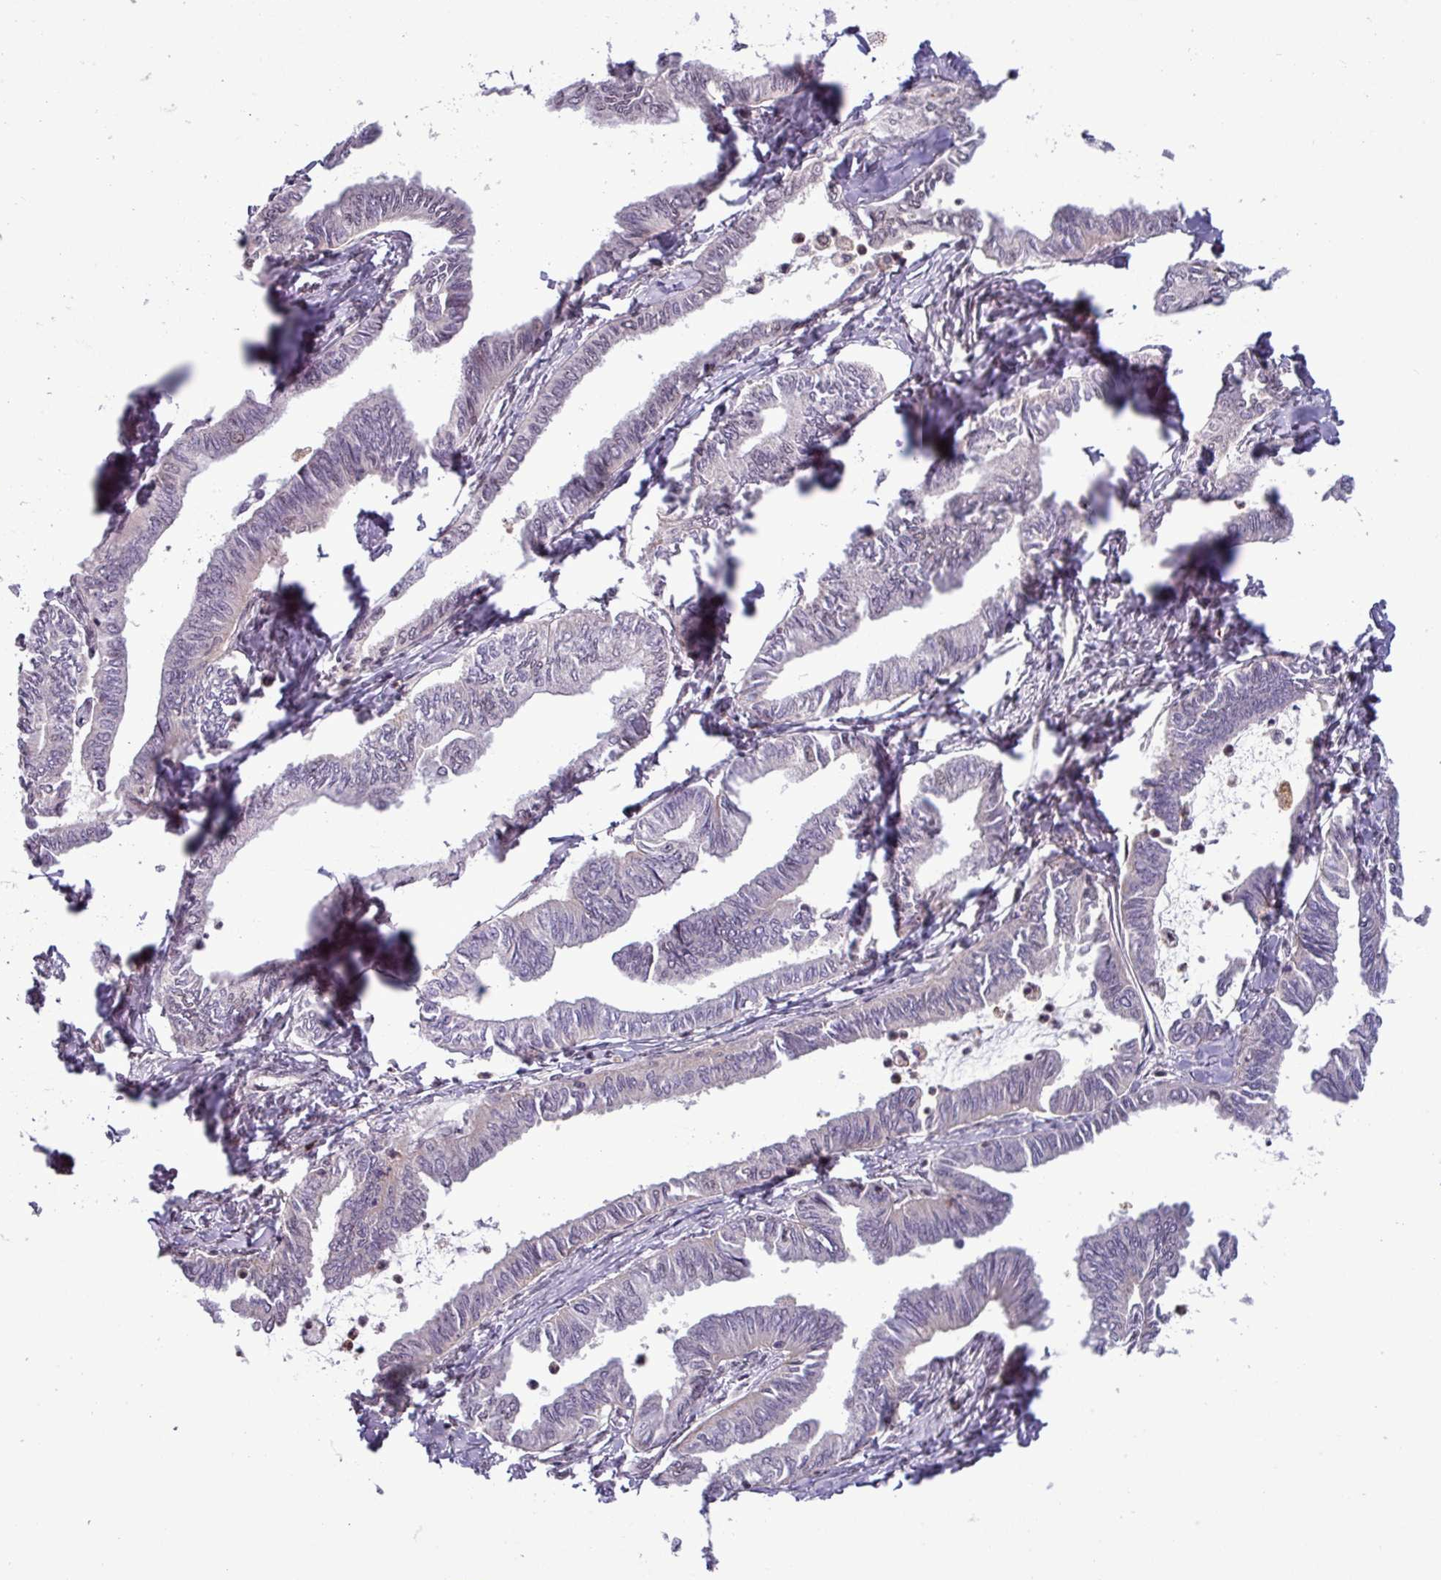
{"staining": {"intensity": "negative", "quantity": "none", "location": "none"}, "tissue": "ovarian cancer", "cell_type": "Tumor cells", "image_type": "cancer", "snomed": [{"axis": "morphology", "description": "Carcinoma, endometroid"}, {"axis": "topography", "description": "Ovary"}], "caption": "The micrograph exhibits no staining of tumor cells in ovarian cancer. The staining was performed using DAB to visualize the protein expression in brown, while the nuclei were stained in blue with hematoxylin (Magnification: 20x).", "gene": "NPFFR1", "patient": {"sex": "female", "age": 70}}